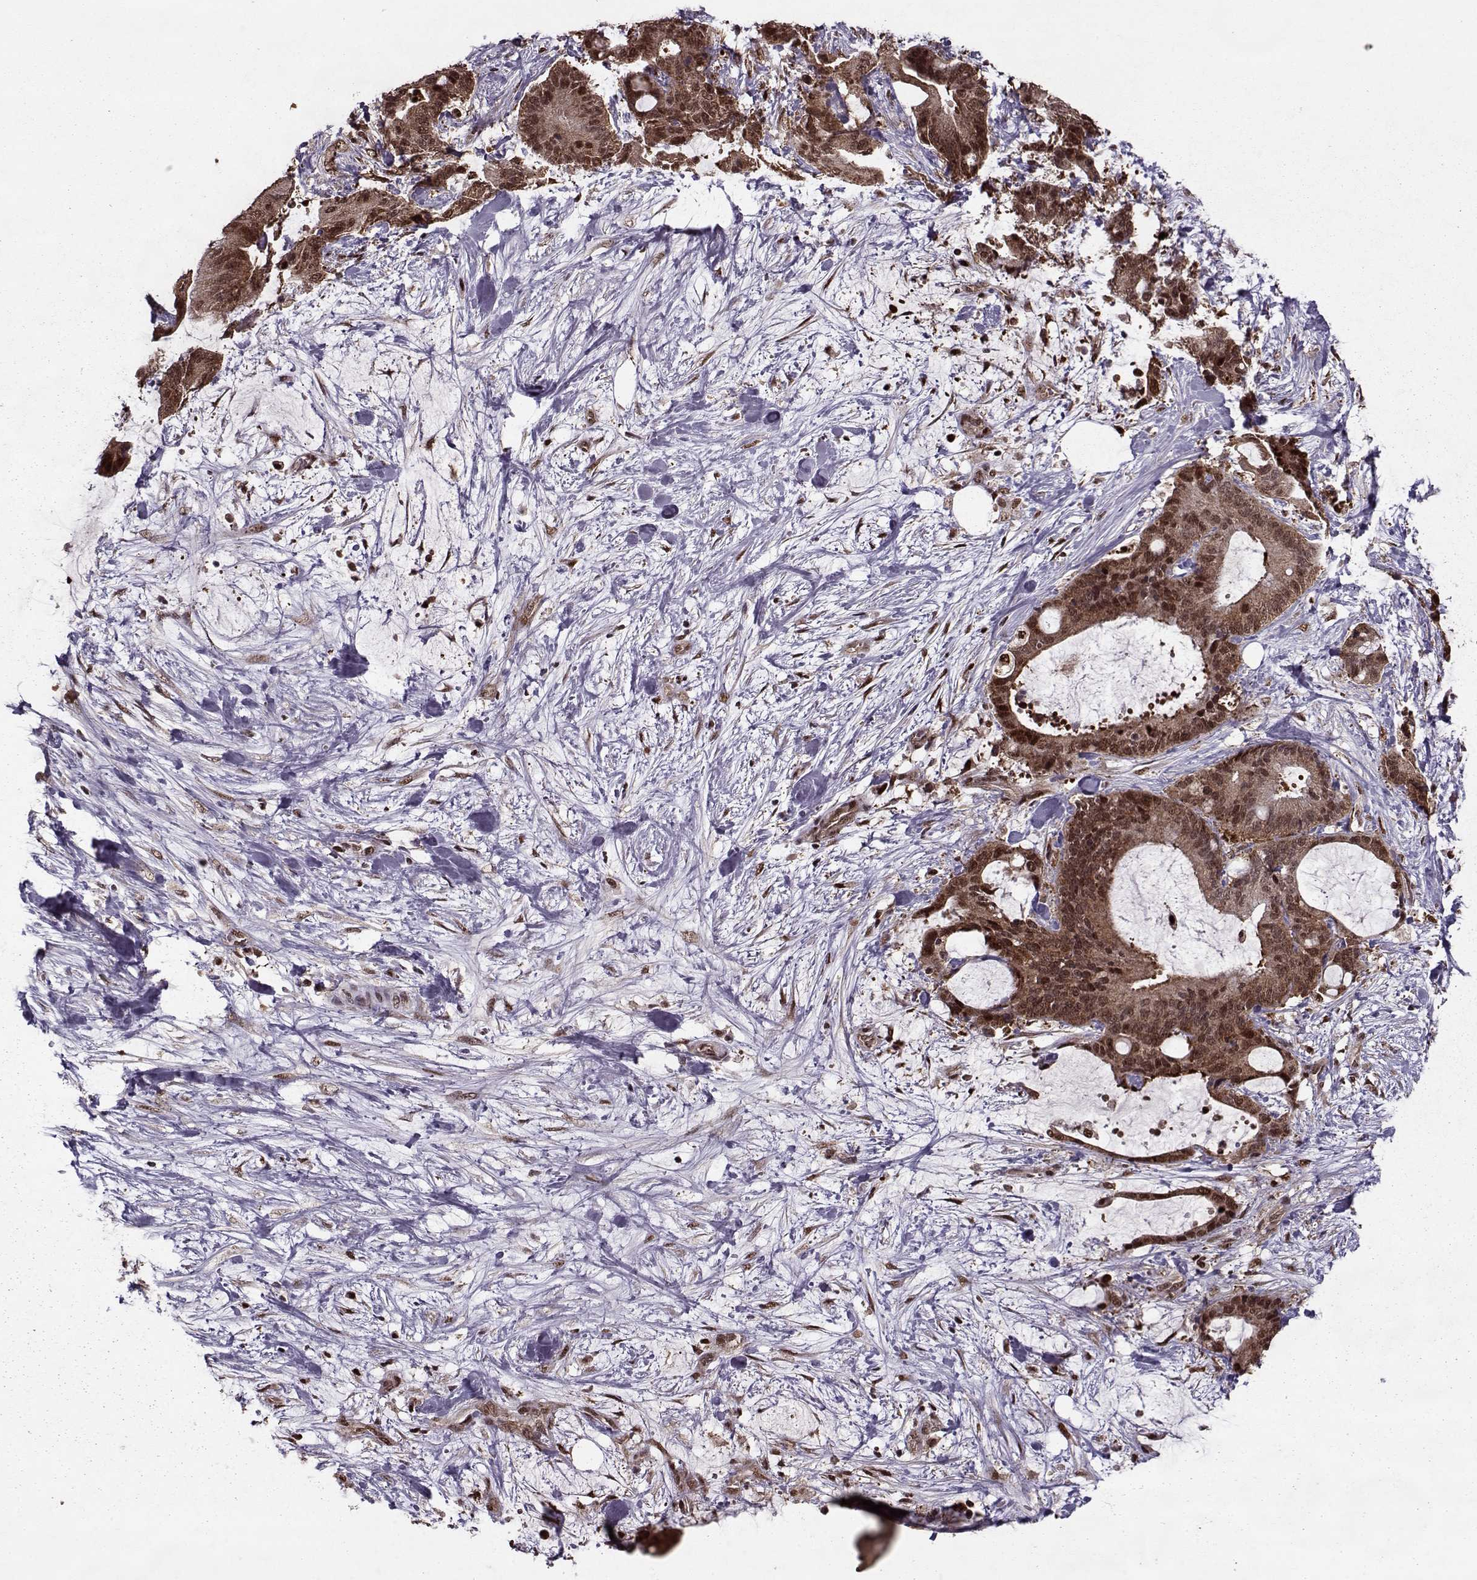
{"staining": {"intensity": "strong", "quantity": ">75%", "location": "cytoplasmic/membranous,nuclear"}, "tissue": "liver cancer", "cell_type": "Tumor cells", "image_type": "cancer", "snomed": [{"axis": "morphology", "description": "Cholangiocarcinoma"}, {"axis": "topography", "description": "Liver"}], "caption": "IHC of liver cholangiocarcinoma shows high levels of strong cytoplasmic/membranous and nuclear staining in about >75% of tumor cells.", "gene": "PSMA7", "patient": {"sex": "female", "age": 73}}